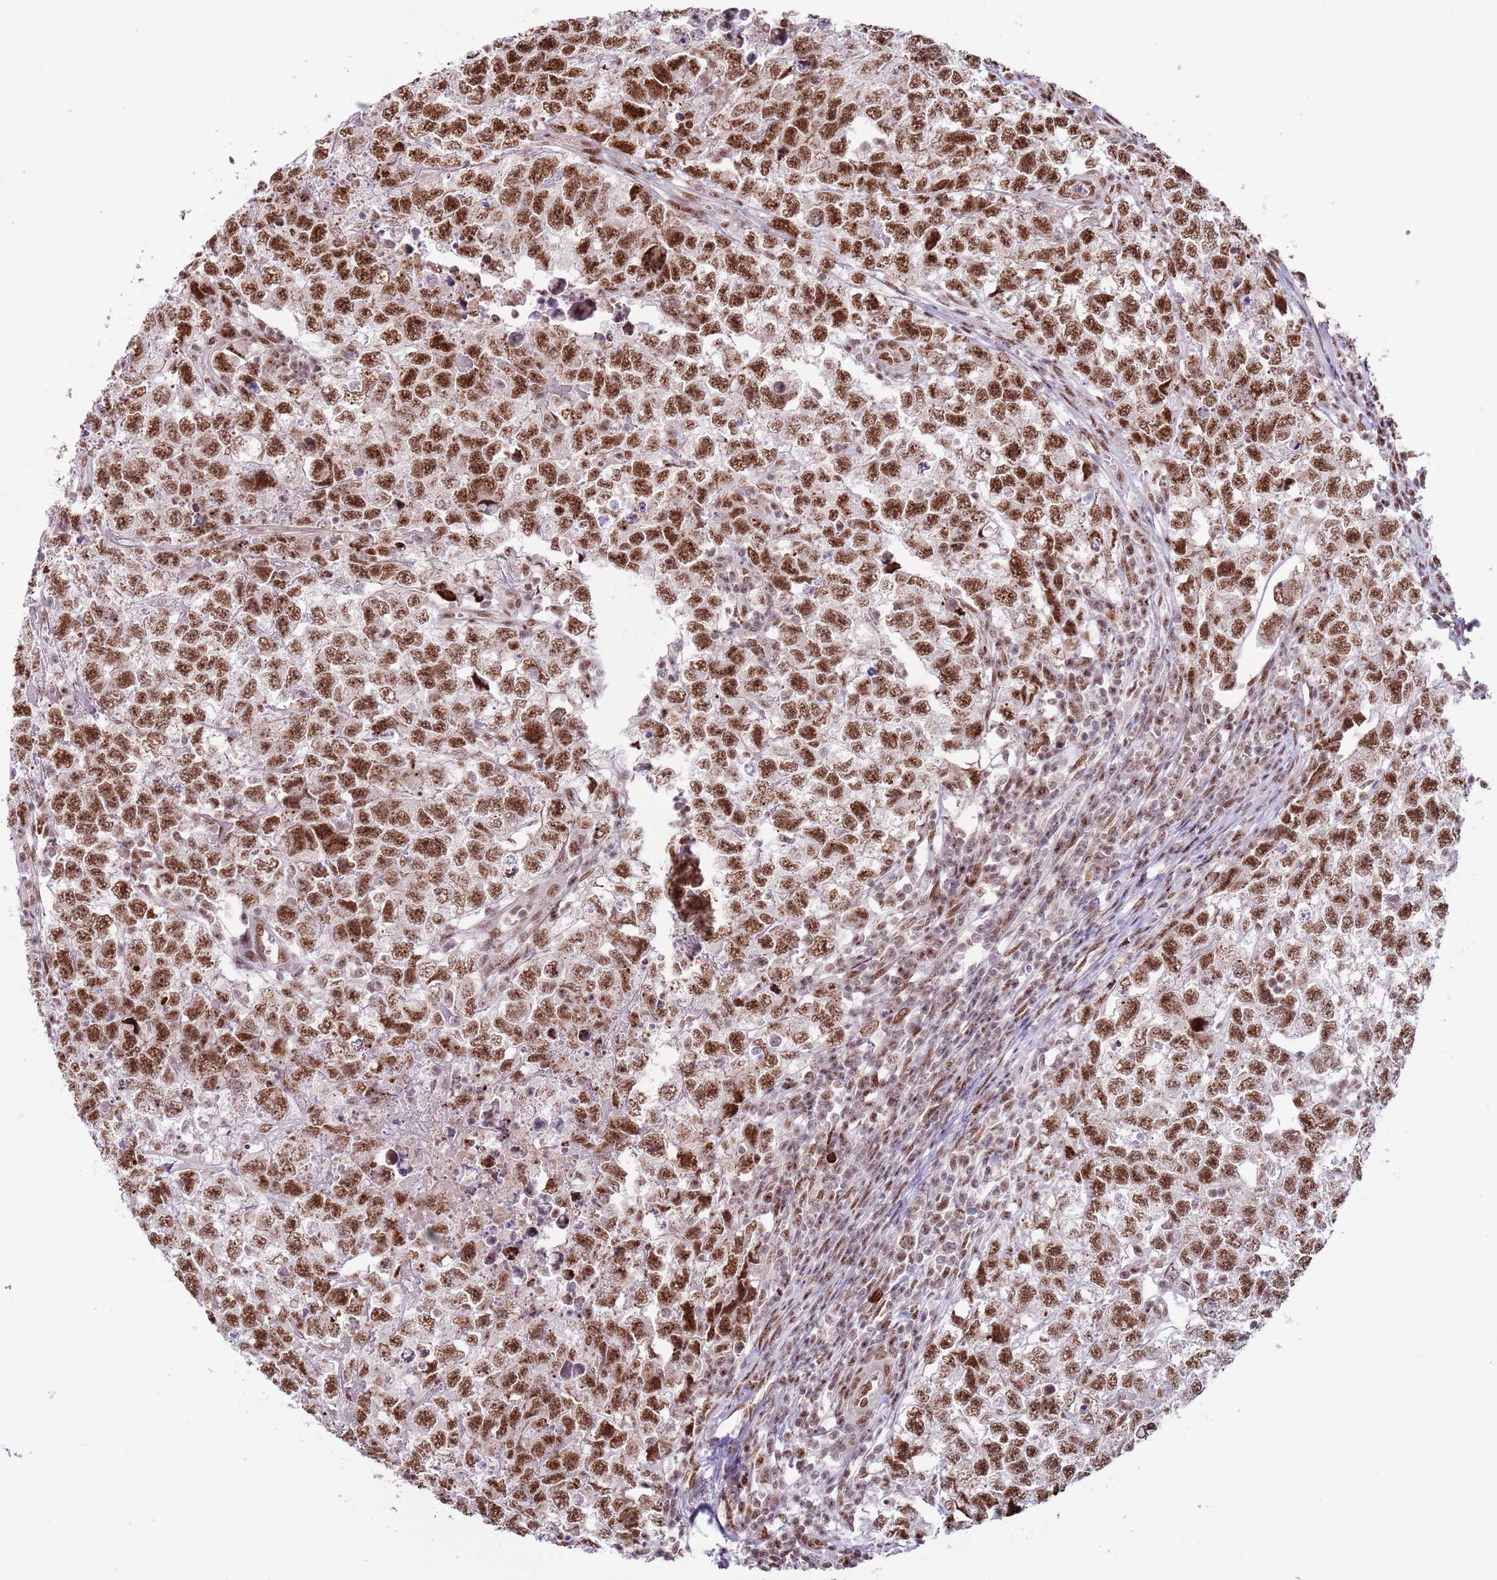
{"staining": {"intensity": "strong", "quantity": ">75%", "location": "nuclear"}, "tissue": "testis cancer", "cell_type": "Tumor cells", "image_type": "cancer", "snomed": [{"axis": "morphology", "description": "Carcinoma, Embryonal, NOS"}, {"axis": "topography", "description": "Testis"}], "caption": "Testis cancer (embryonal carcinoma) stained with a protein marker demonstrates strong staining in tumor cells.", "gene": "SIPA1L3", "patient": {"sex": "male", "age": 22}}